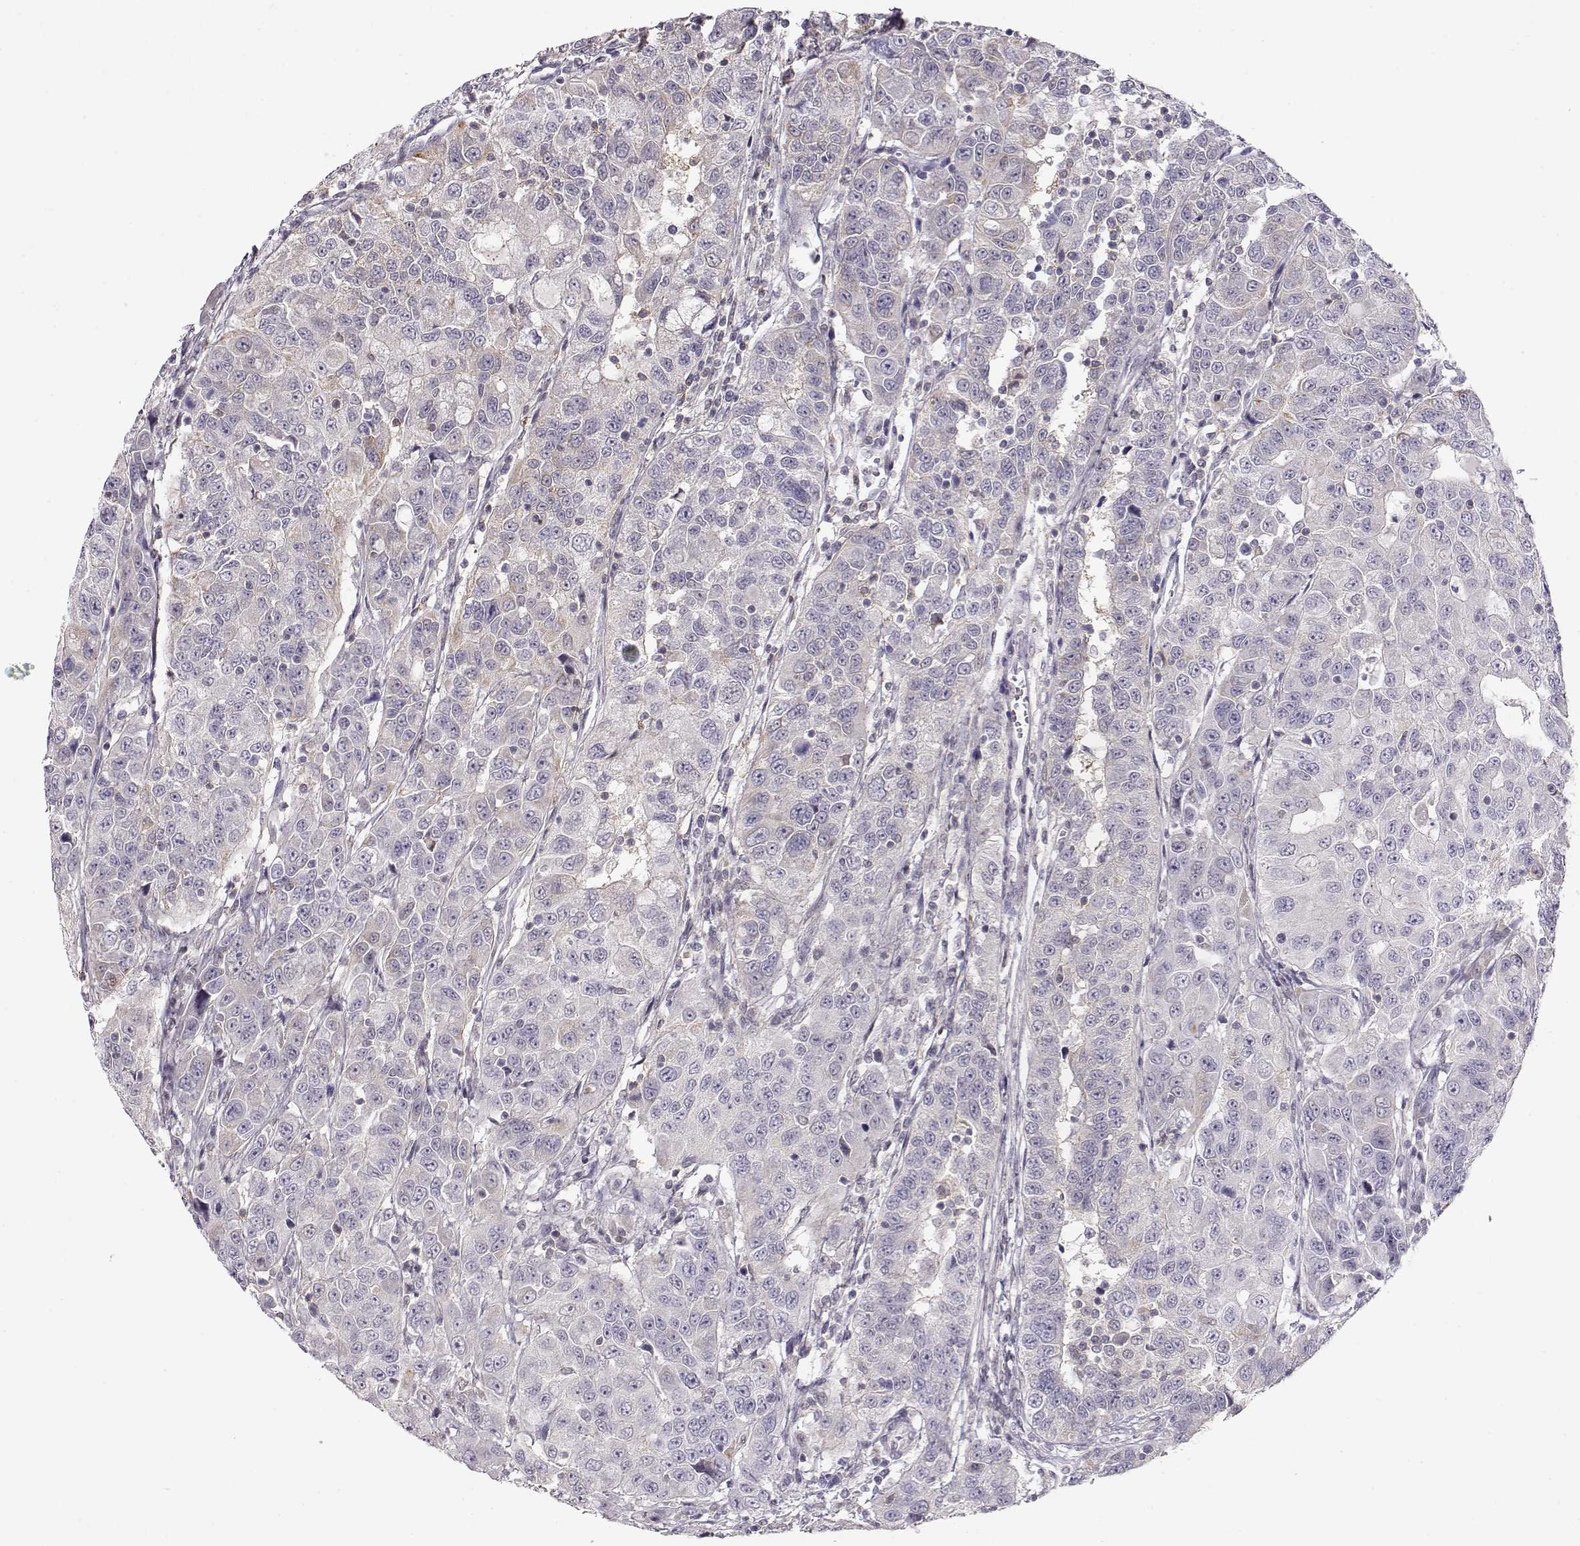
{"staining": {"intensity": "negative", "quantity": "none", "location": "none"}, "tissue": "urothelial cancer", "cell_type": "Tumor cells", "image_type": "cancer", "snomed": [{"axis": "morphology", "description": "Urothelial carcinoma, NOS"}, {"axis": "morphology", "description": "Urothelial carcinoma, High grade"}, {"axis": "topography", "description": "Urinary bladder"}], "caption": "A histopathology image of urothelial cancer stained for a protein exhibits no brown staining in tumor cells.", "gene": "TEPP", "patient": {"sex": "female", "age": 73}}